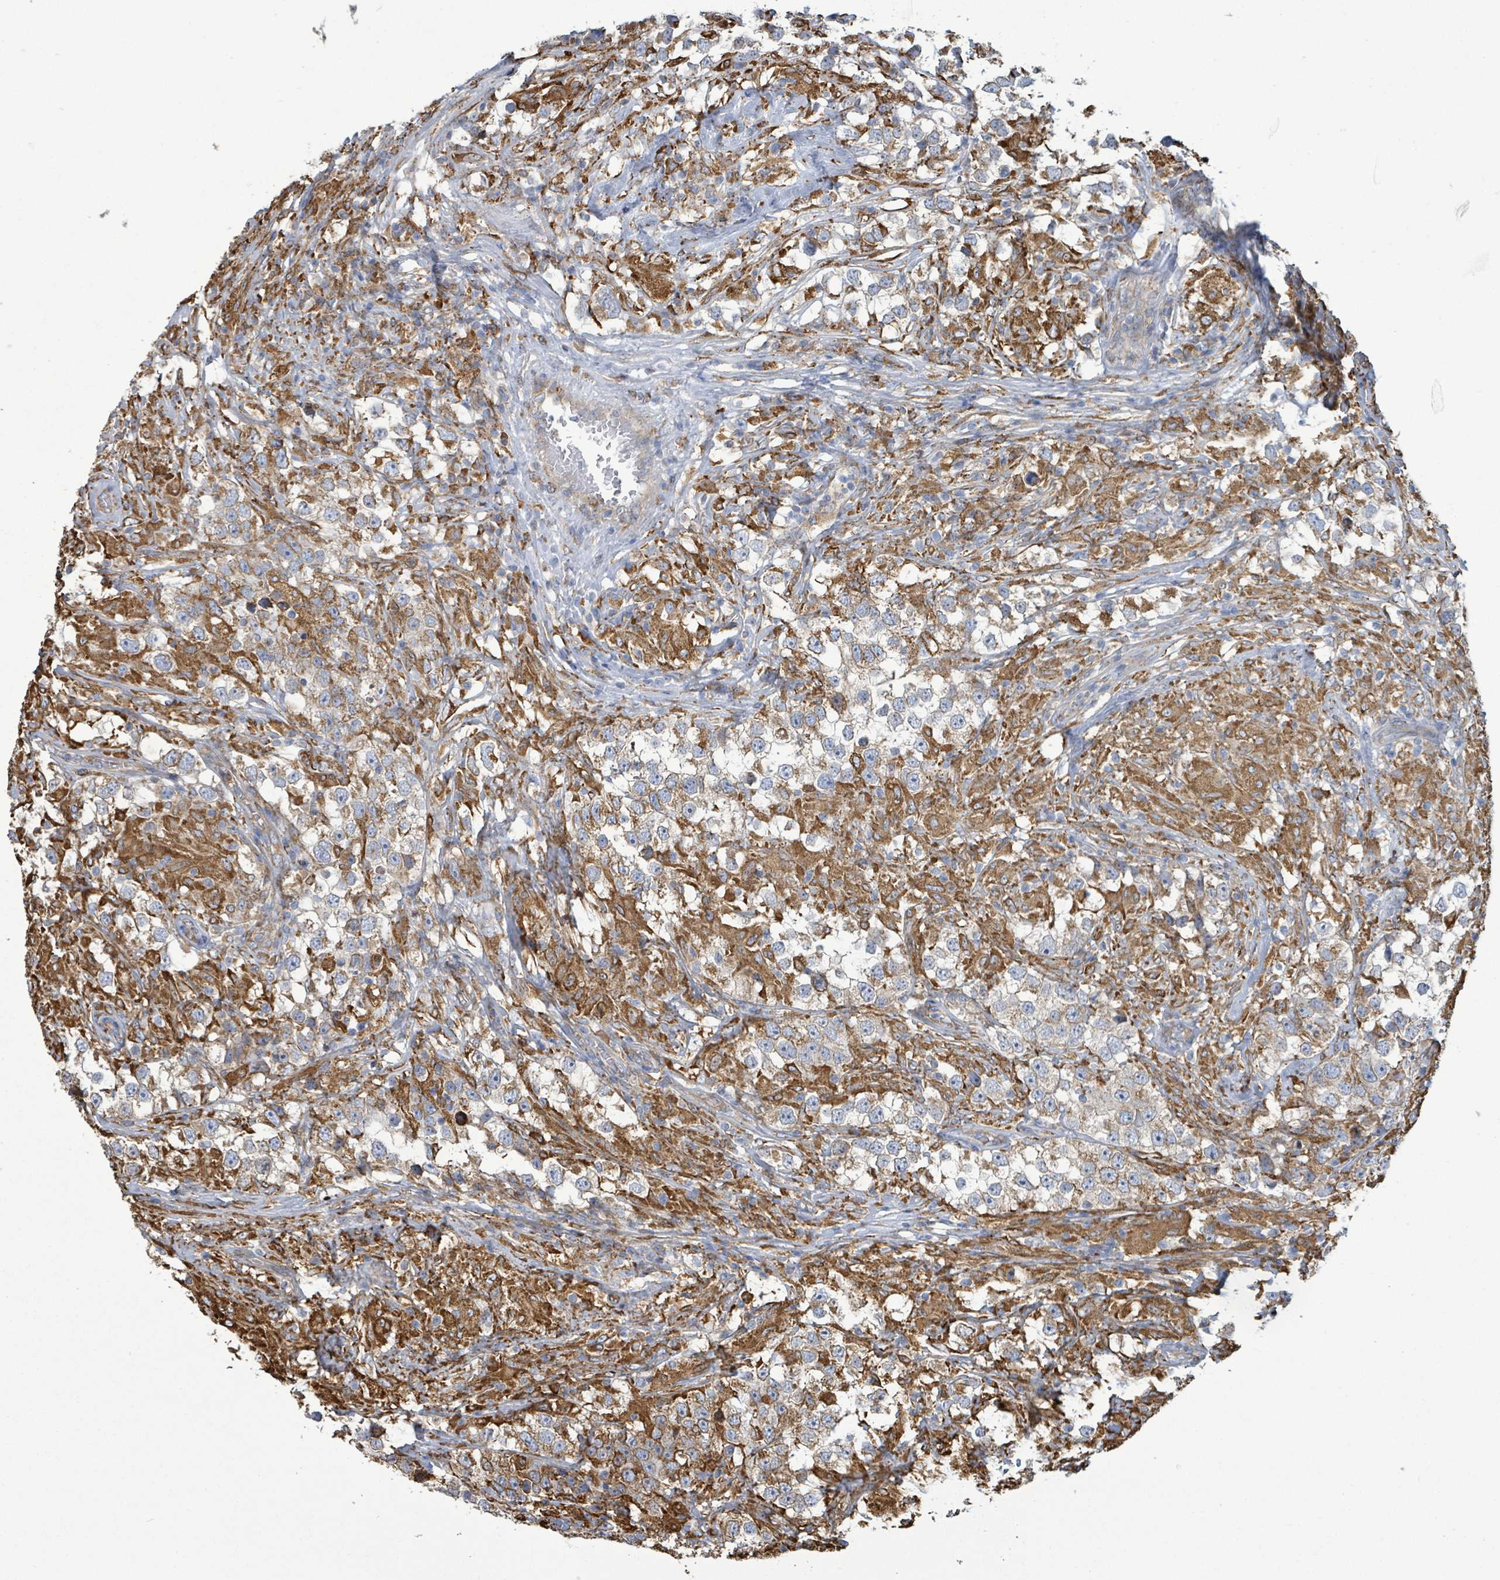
{"staining": {"intensity": "moderate", "quantity": "25%-75%", "location": "cytoplasmic/membranous"}, "tissue": "testis cancer", "cell_type": "Tumor cells", "image_type": "cancer", "snomed": [{"axis": "morphology", "description": "Seminoma, NOS"}, {"axis": "topography", "description": "Testis"}], "caption": "Testis cancer (seminoma) stained for a protein demonstrates moderate cytoplasmic/membranous positivity in tumor cells.", "gene": "RFPL4A", "patient": {"sex": "male", "age": 46}}